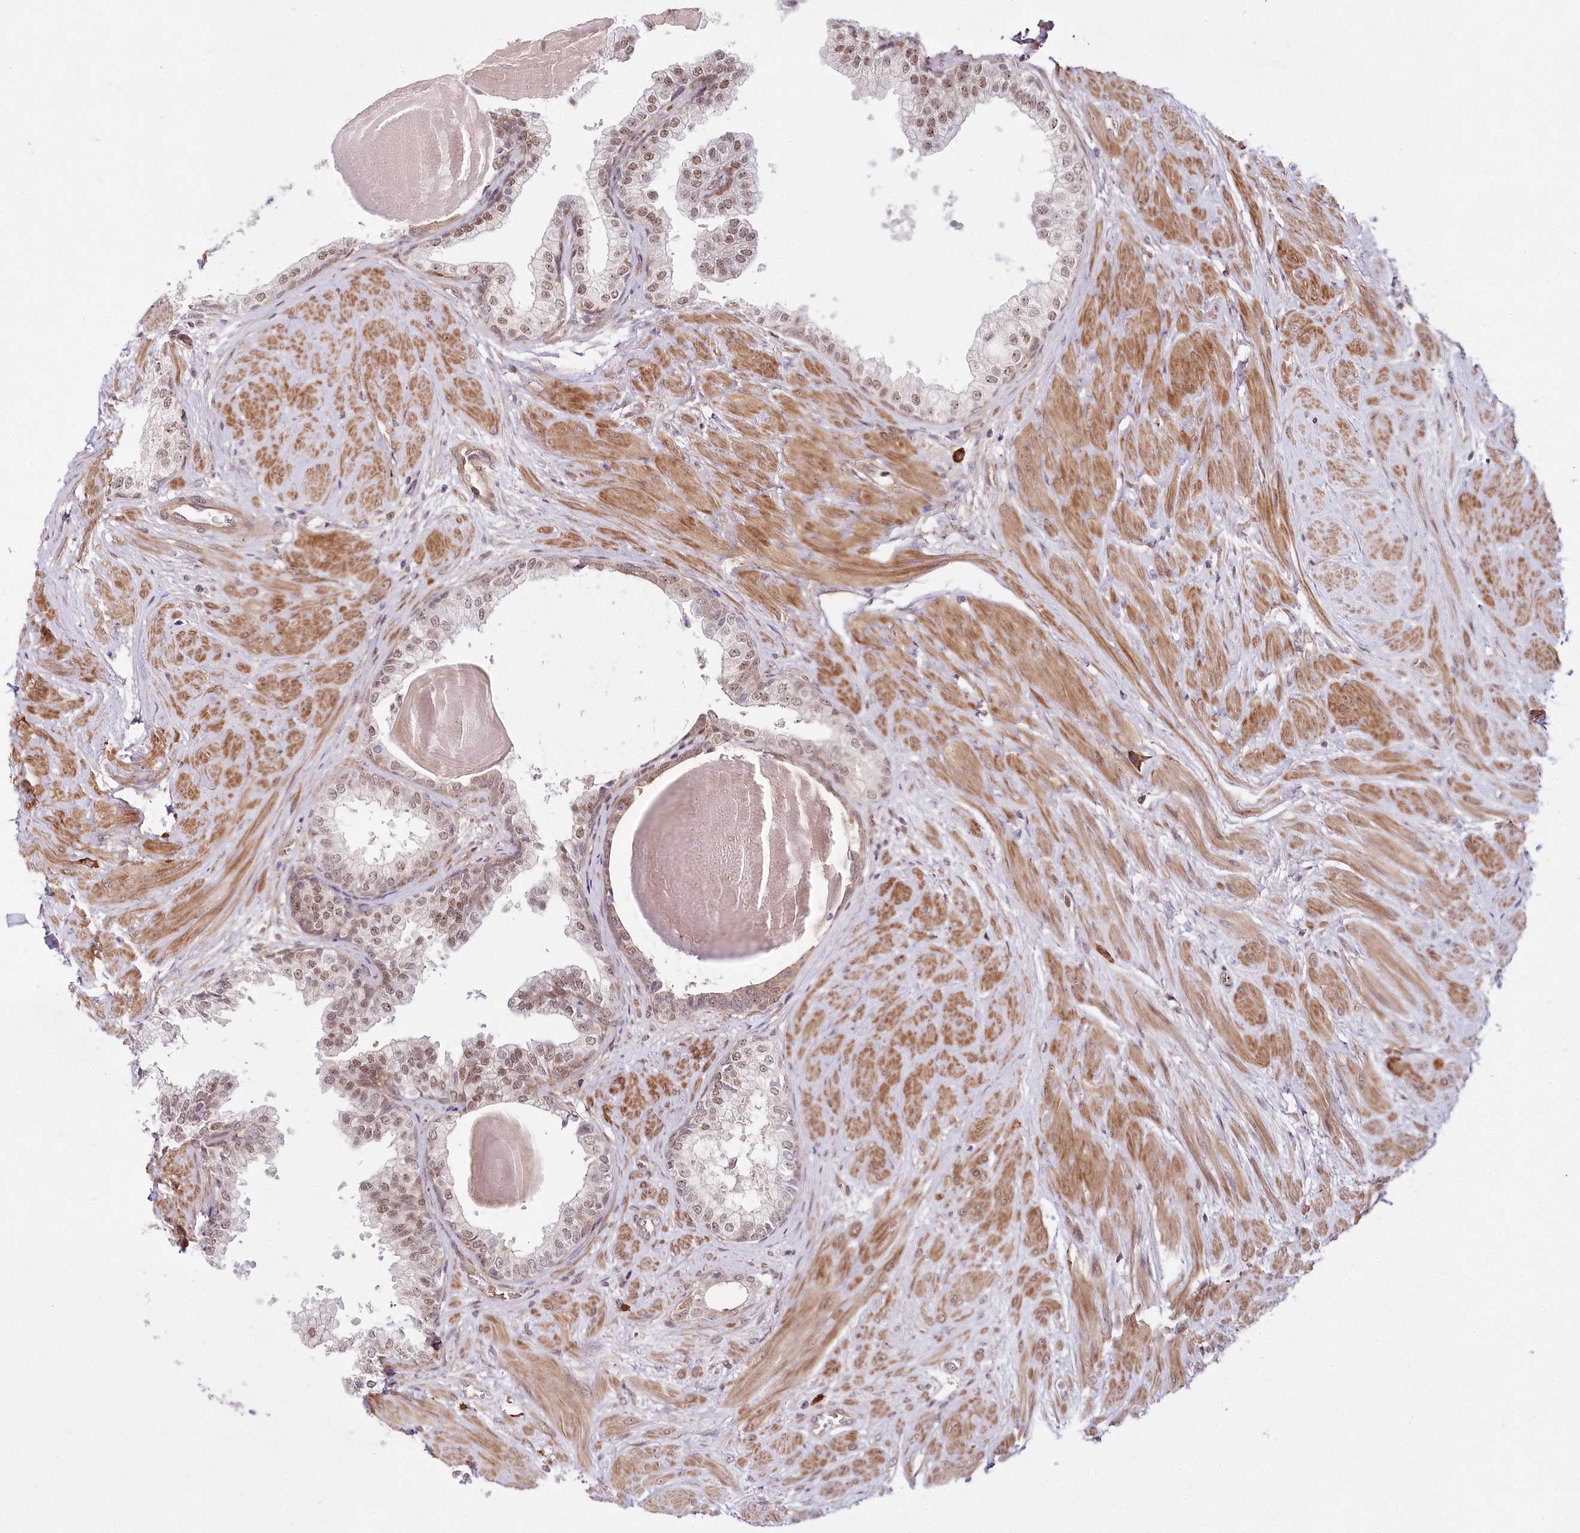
{"staining": {"intensity": "moderate", "quantity": "25%-75%", "location": "nuclear"}, "tissue": "prostate", "cell_type": "Glandular cells", "image_type": "normal", "snomed": [{"axis": "morphology", "description": "Normal tissue, NOS"}, {"axis": "topography", "description": "Prostate"}], "caption": "This is an image of IHC staining of normal prostate, which shows moderate staining in the nuclear of glandular cells.", "gene": "TUBGCP2", "patient": {"sex": "male", "age": 48}}